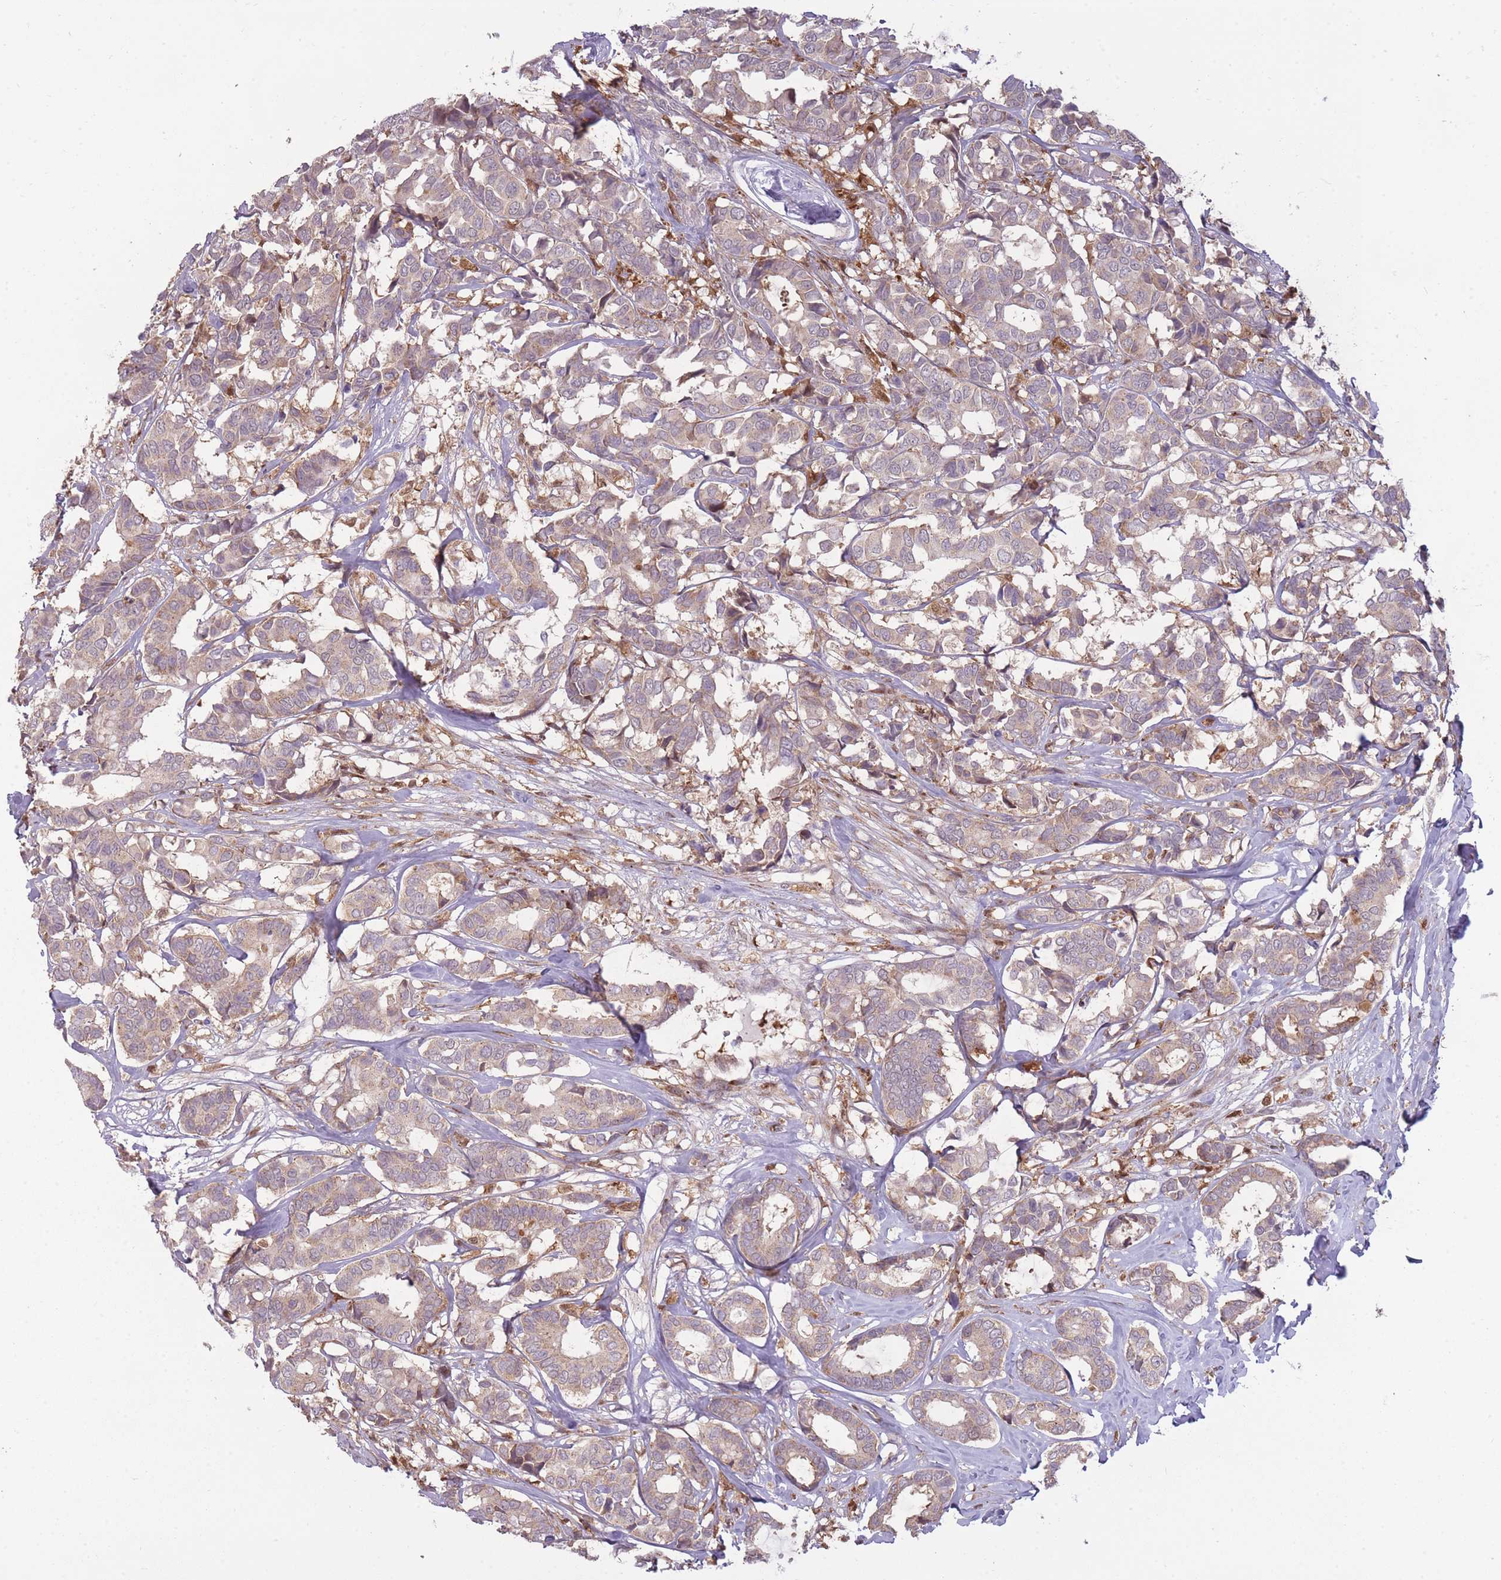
{"staining": {"intensity": "weak", "quantity": "25%-75%", "location": "cytoplasmic/membranous"}, "tissue": "breast cancer", "cell_type": "Tumor cells", "image_type": "cancer", "snomed": [{"axis": "morphology", "description": "Normal tissue, NOS"}, {"axis": "morphology", "description": "Duct carcinoma"}, {"axis": "topography", "description": "Breast"}], "caption": "A brown stain highlights weak cytoplasmic/membranous expression of a protein in human breast cancer tumor cells.", "gene": "LGALS9", "patient": {"sex": "female", "age": 87}}